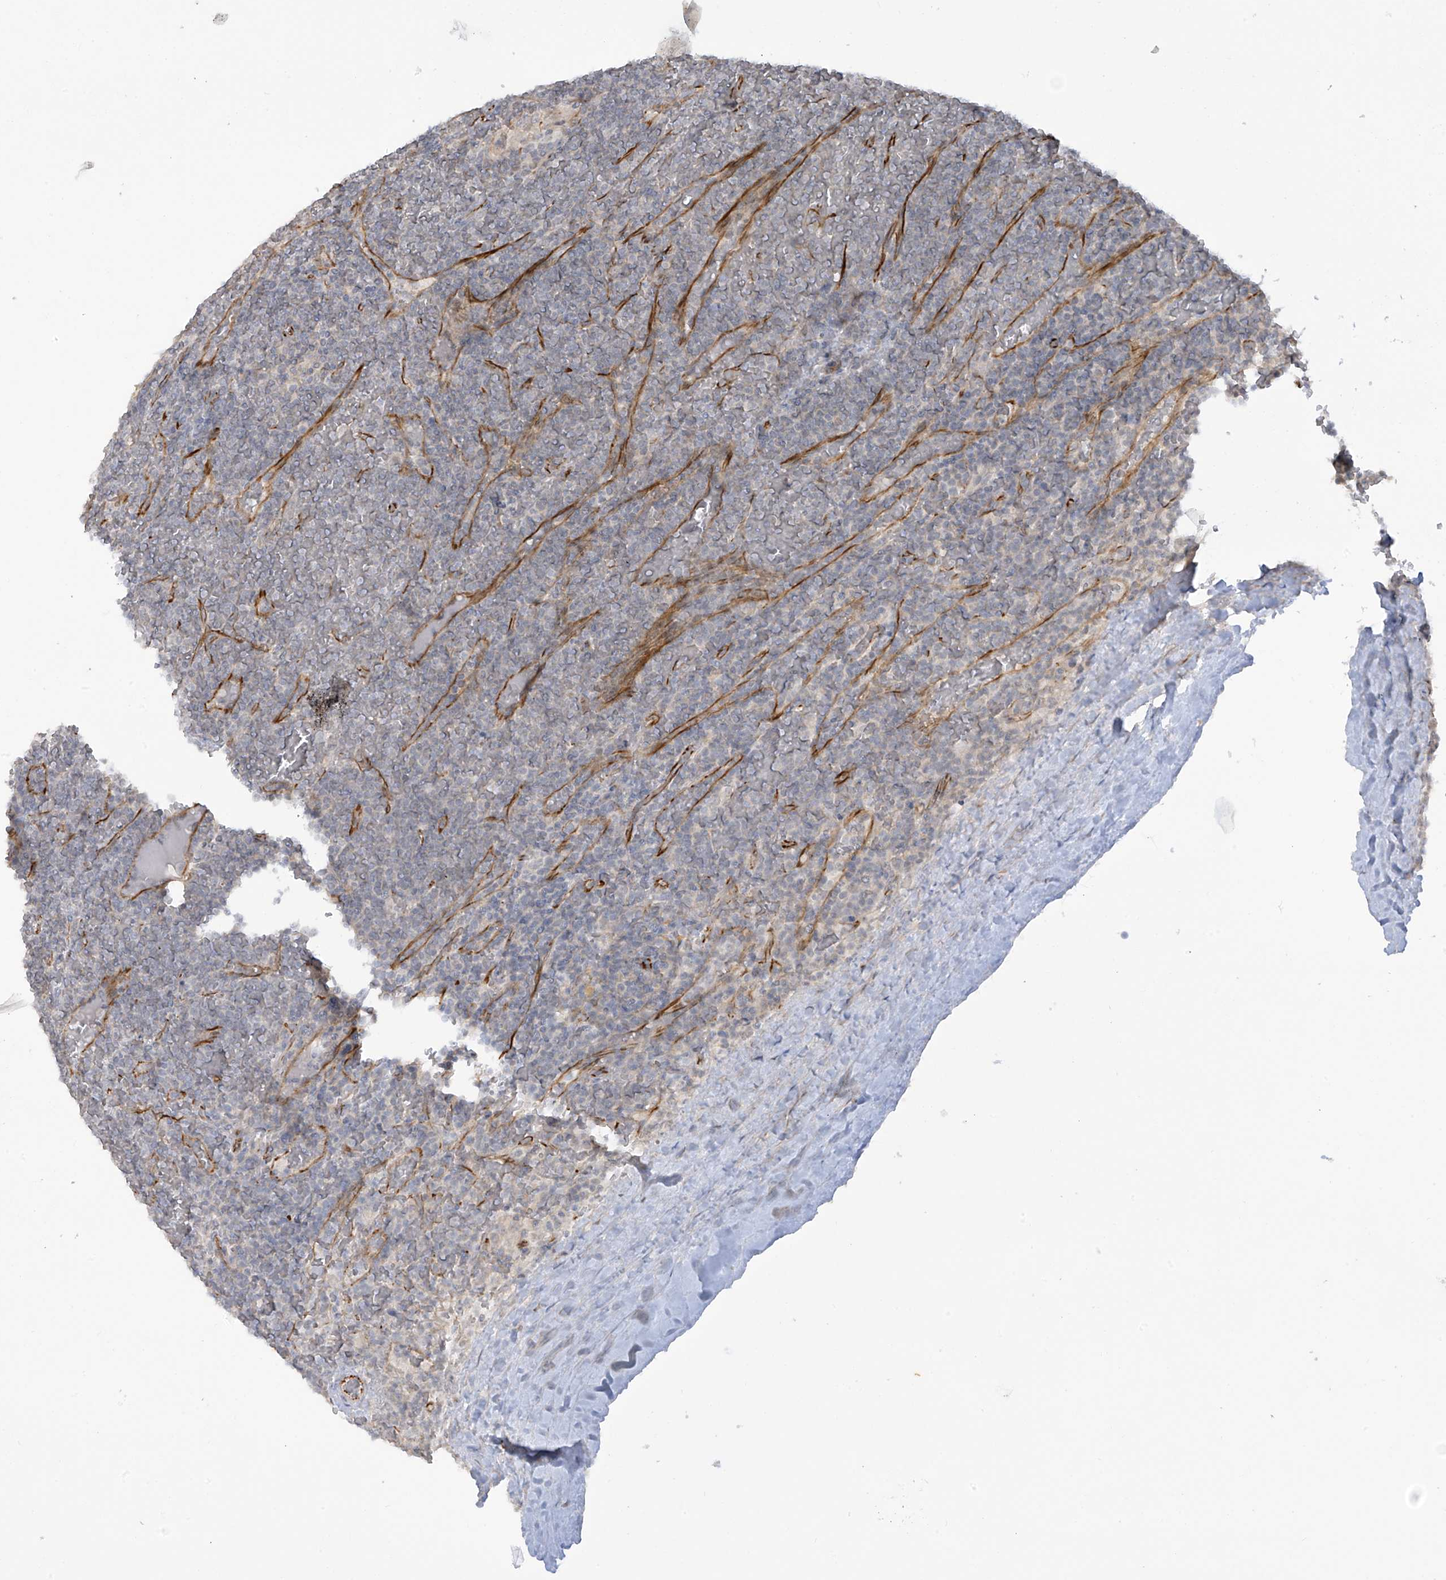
{"staining": {"intensity": "negative", "quantity": "none", "location": "none"}, "tissue": "lymphoma", "cell_type": "Tumor cells", "image_type": "cancer", "snomed": [{"axis": "morphology", "description": "Malignant lymphoma, non-Hodgkin's type, Low grade"}, {"axis": "topography", "description": "Spleen"}], "caption": "Tumor cells show no significant staining in lymphoma.", "gene": "HS6ST2", "patient": {"sex": "female", "age": 19}}